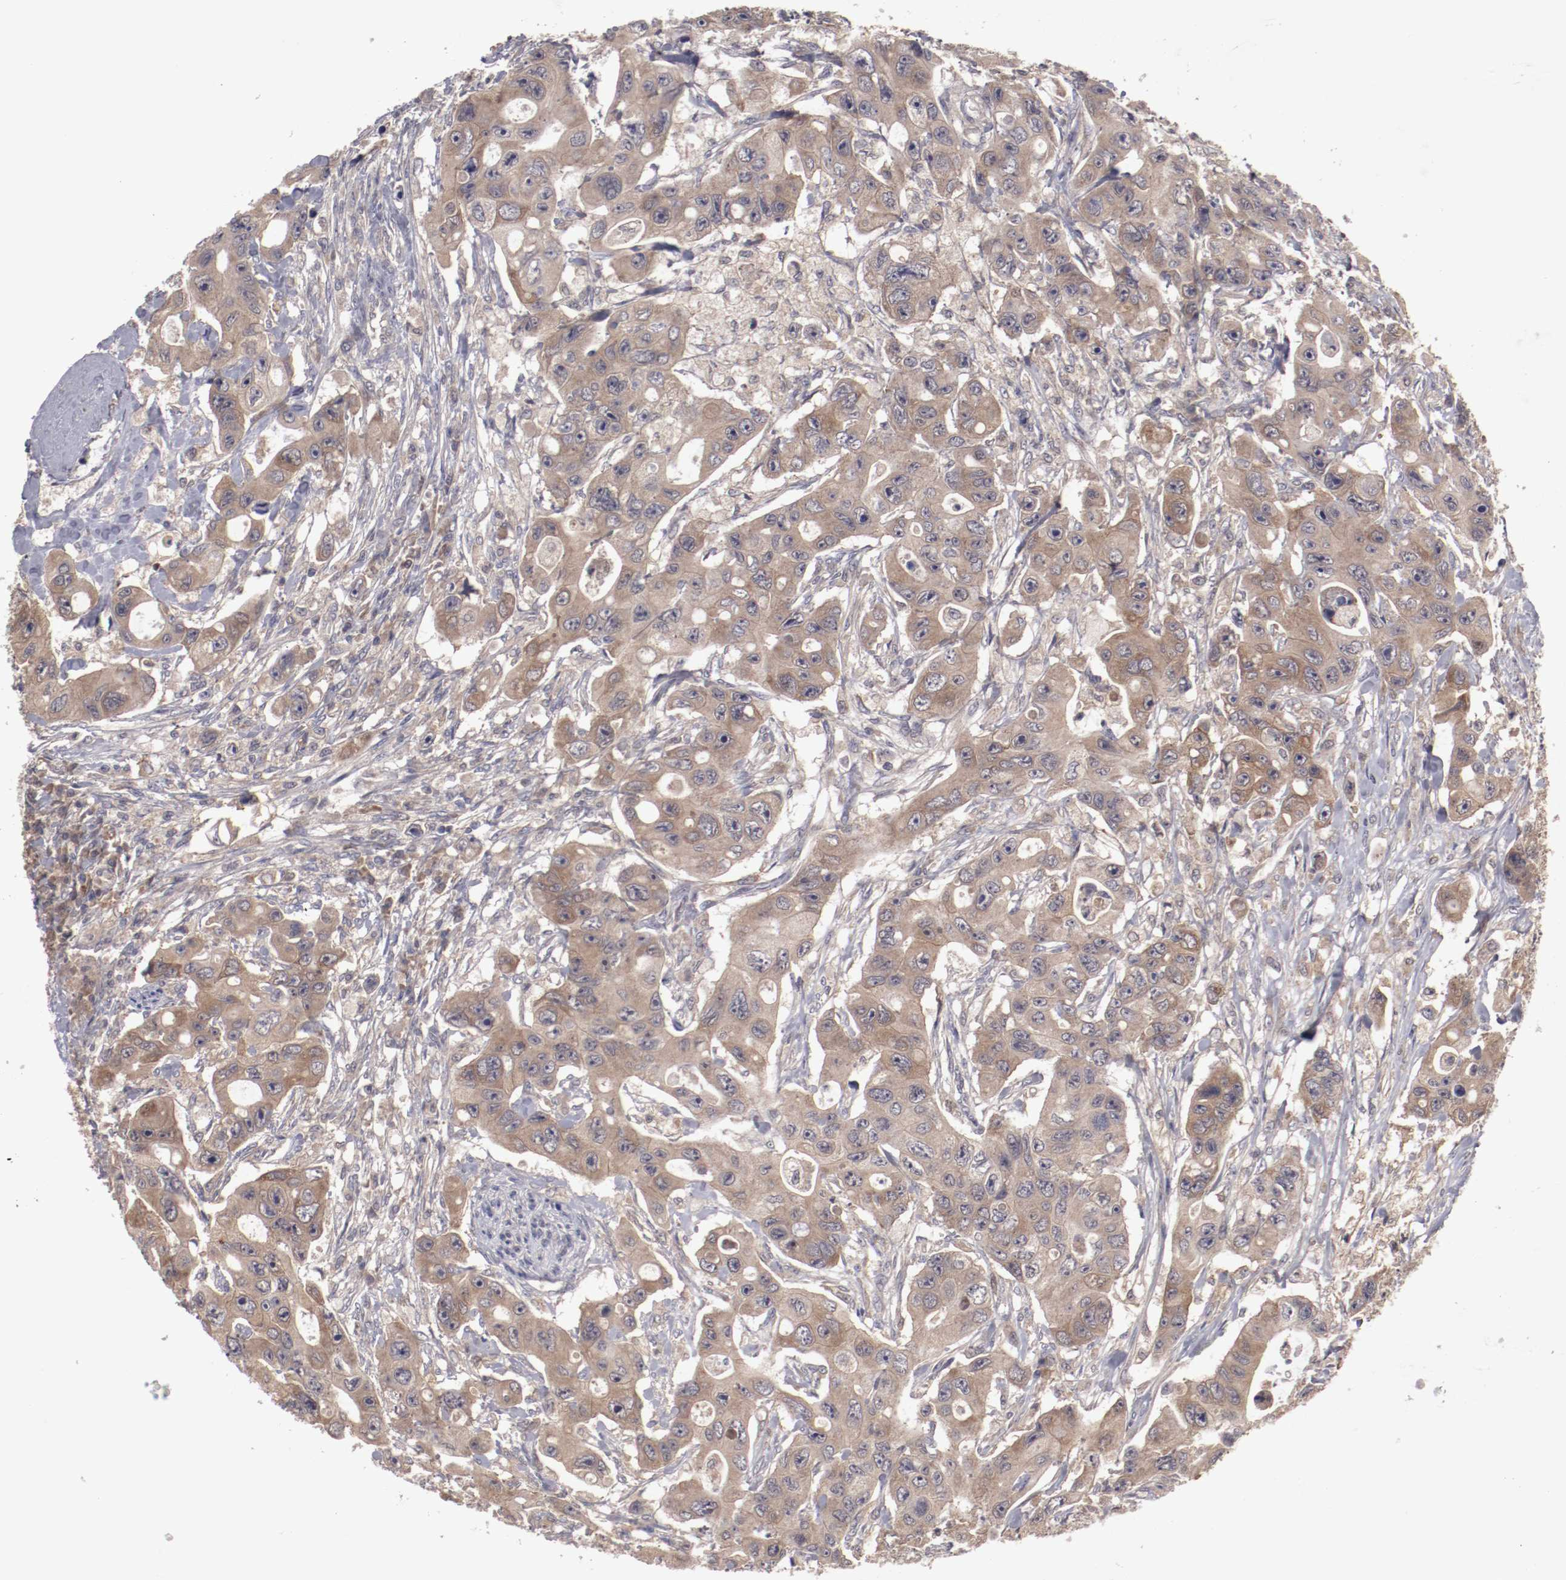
{"staining": {"intensity": "weak", "quantity": ">75%", "location": "cytoplasmic/membranous"}, "tissue": "colorectal cancer", "cell_type": "Tumor cells", "image_type": "cancer", "snomed": [{"axis": "morphology", "description": "Adenocarcinoma, NOS"}, {"axis": "topography", "description": "Colon"}], "caption": "Immunohistochemistry of colorectal cancer (adenocarcinoma) displays low levels of weak cytoplasmic/membranous positivity in about >75% of tumor cells.", "gene": "CP", "patient": {"sex": "female", "age": 46}}